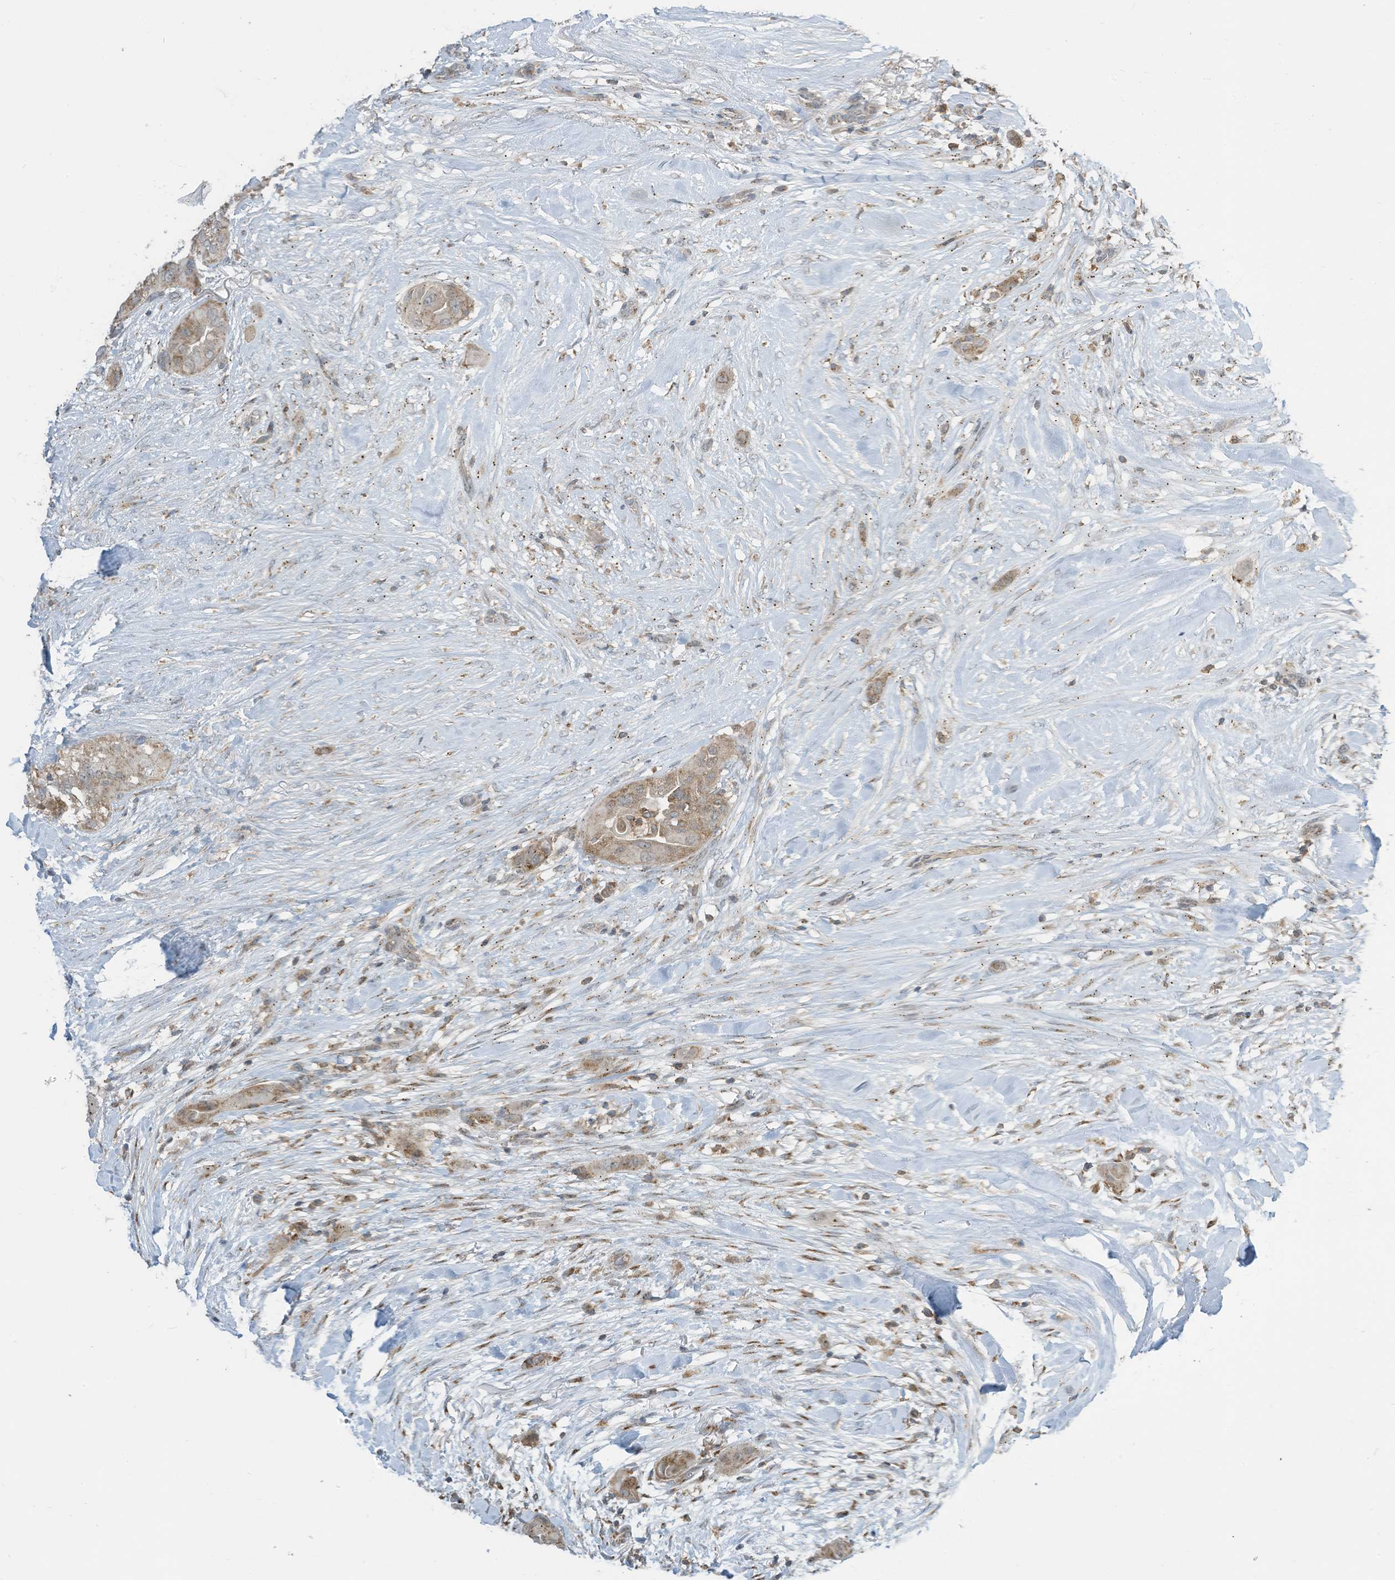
{"staining": {"intensity": "weak", "quantity": ">75%", "location": "cytoplasmic/membranous"}, "tissue": "thyroid cancer", "cell_type": "Tumor cells", "image_type": "cancer", "snomed": [{"axis": "morphology", "description": "Papillary adenocarcinoma, NOS"}, {"axis": "topography", "description": "Thyroid gland"}], "caption": "Thyroid cancer stained with a brown dye reveals weak cytoplasmic/membranous positive staining in about >75% of tumor cells.", "gene": "PARVG", "patient": {"sex": "female", "age": 59}}